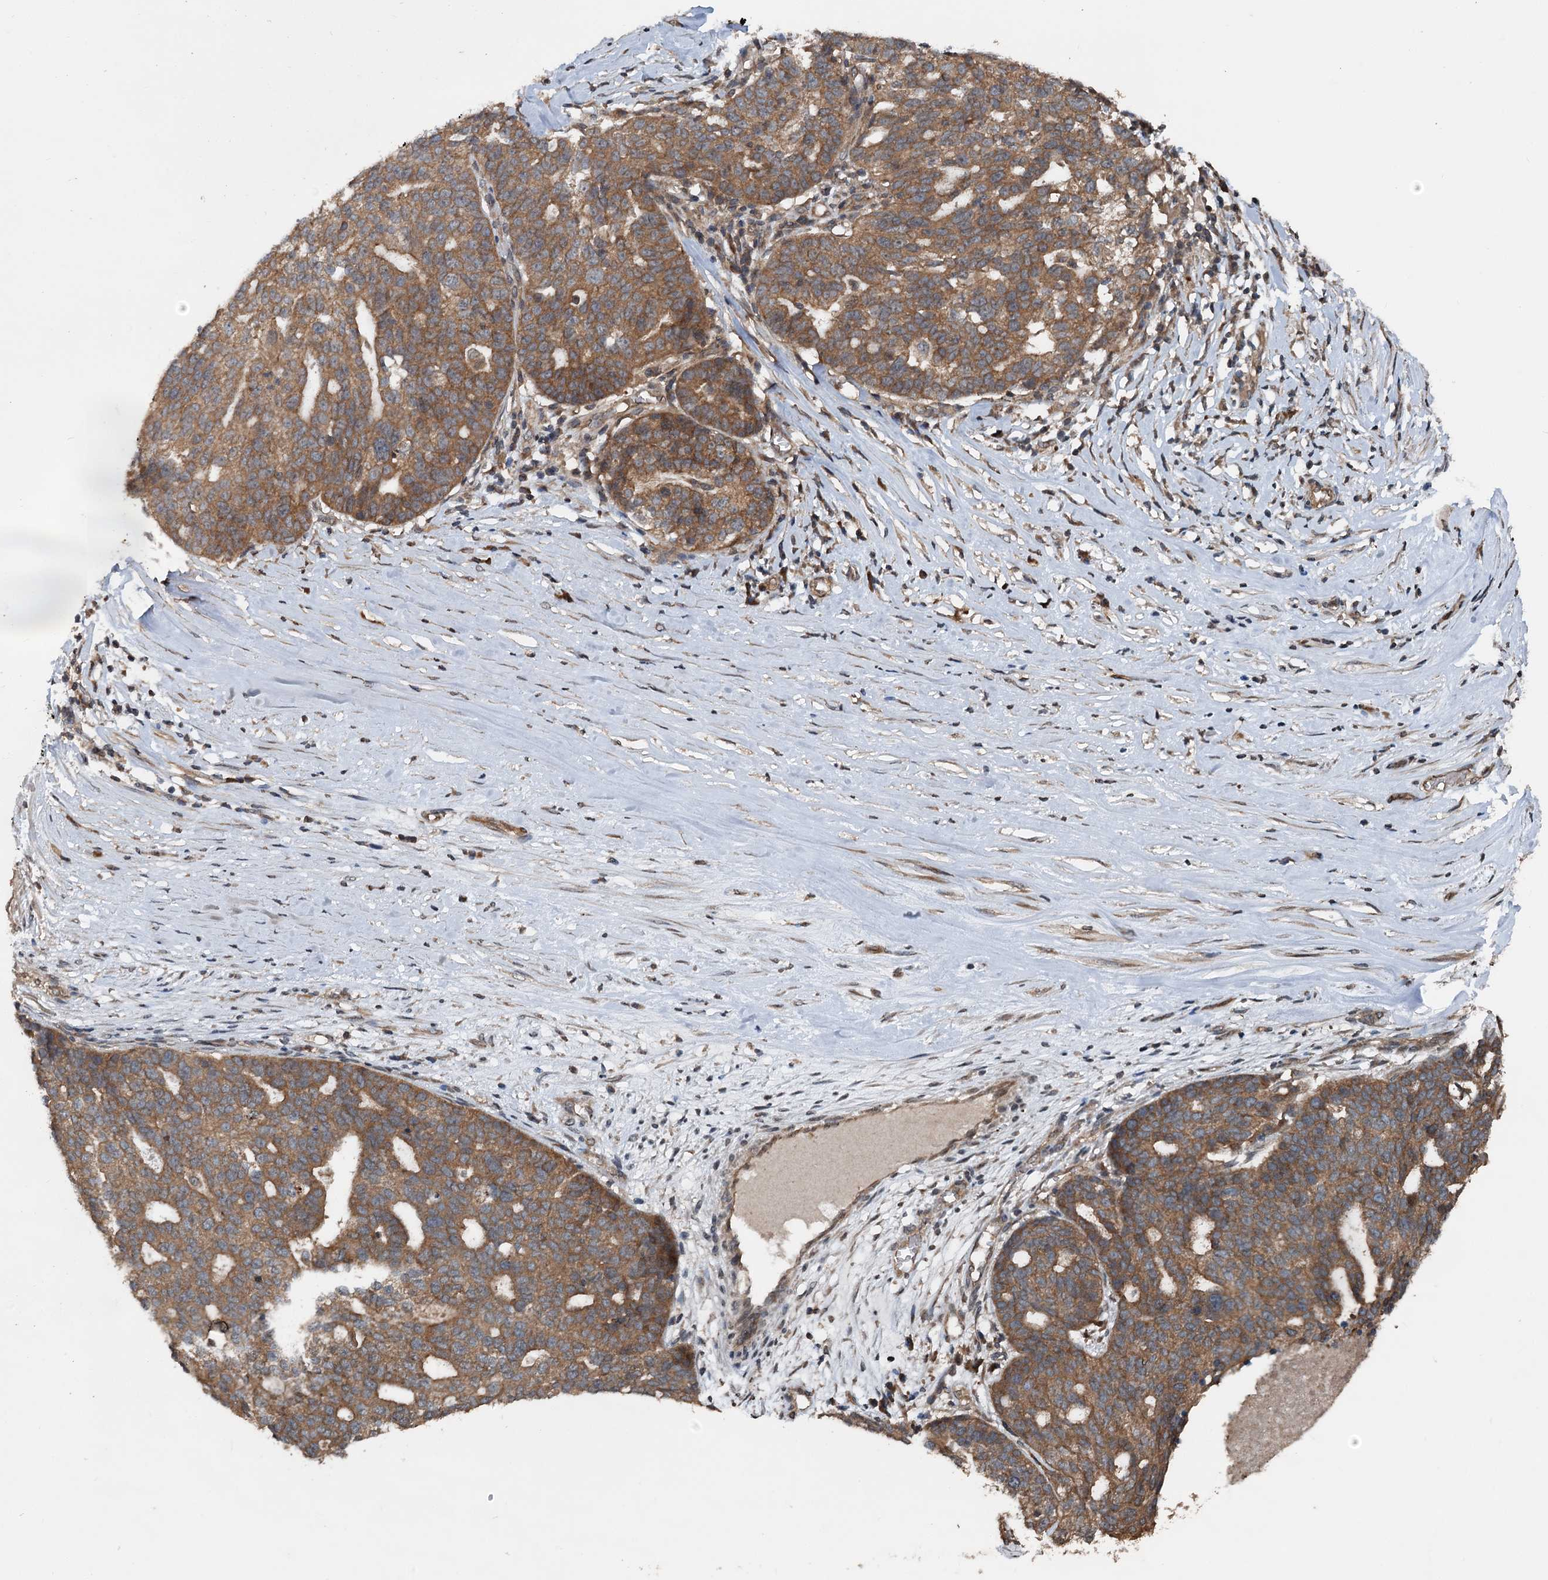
{"staining": {"intensity": "moderate", "quantity": ">75%", "location": "cytoplasmic/membranous"}, "tissue": "ovarian cancer", "cell_type": "Tumor cells", "image_type": "cancer", "snomed": [{"axis": "morphology", "description": "Cystadenocarcinoma, serous, NOS"}, {"axis": "topography", "description": "Ovary"}], "caption": "Ovarian serous cystadenocarcinoma stained for a protein (brown) reveals moderate cytoplasmic/membranous positive expression in about >75% of tumor cells.", "gene": "N4BP2L2", "patient": {"sex": "female", "age": 59}}